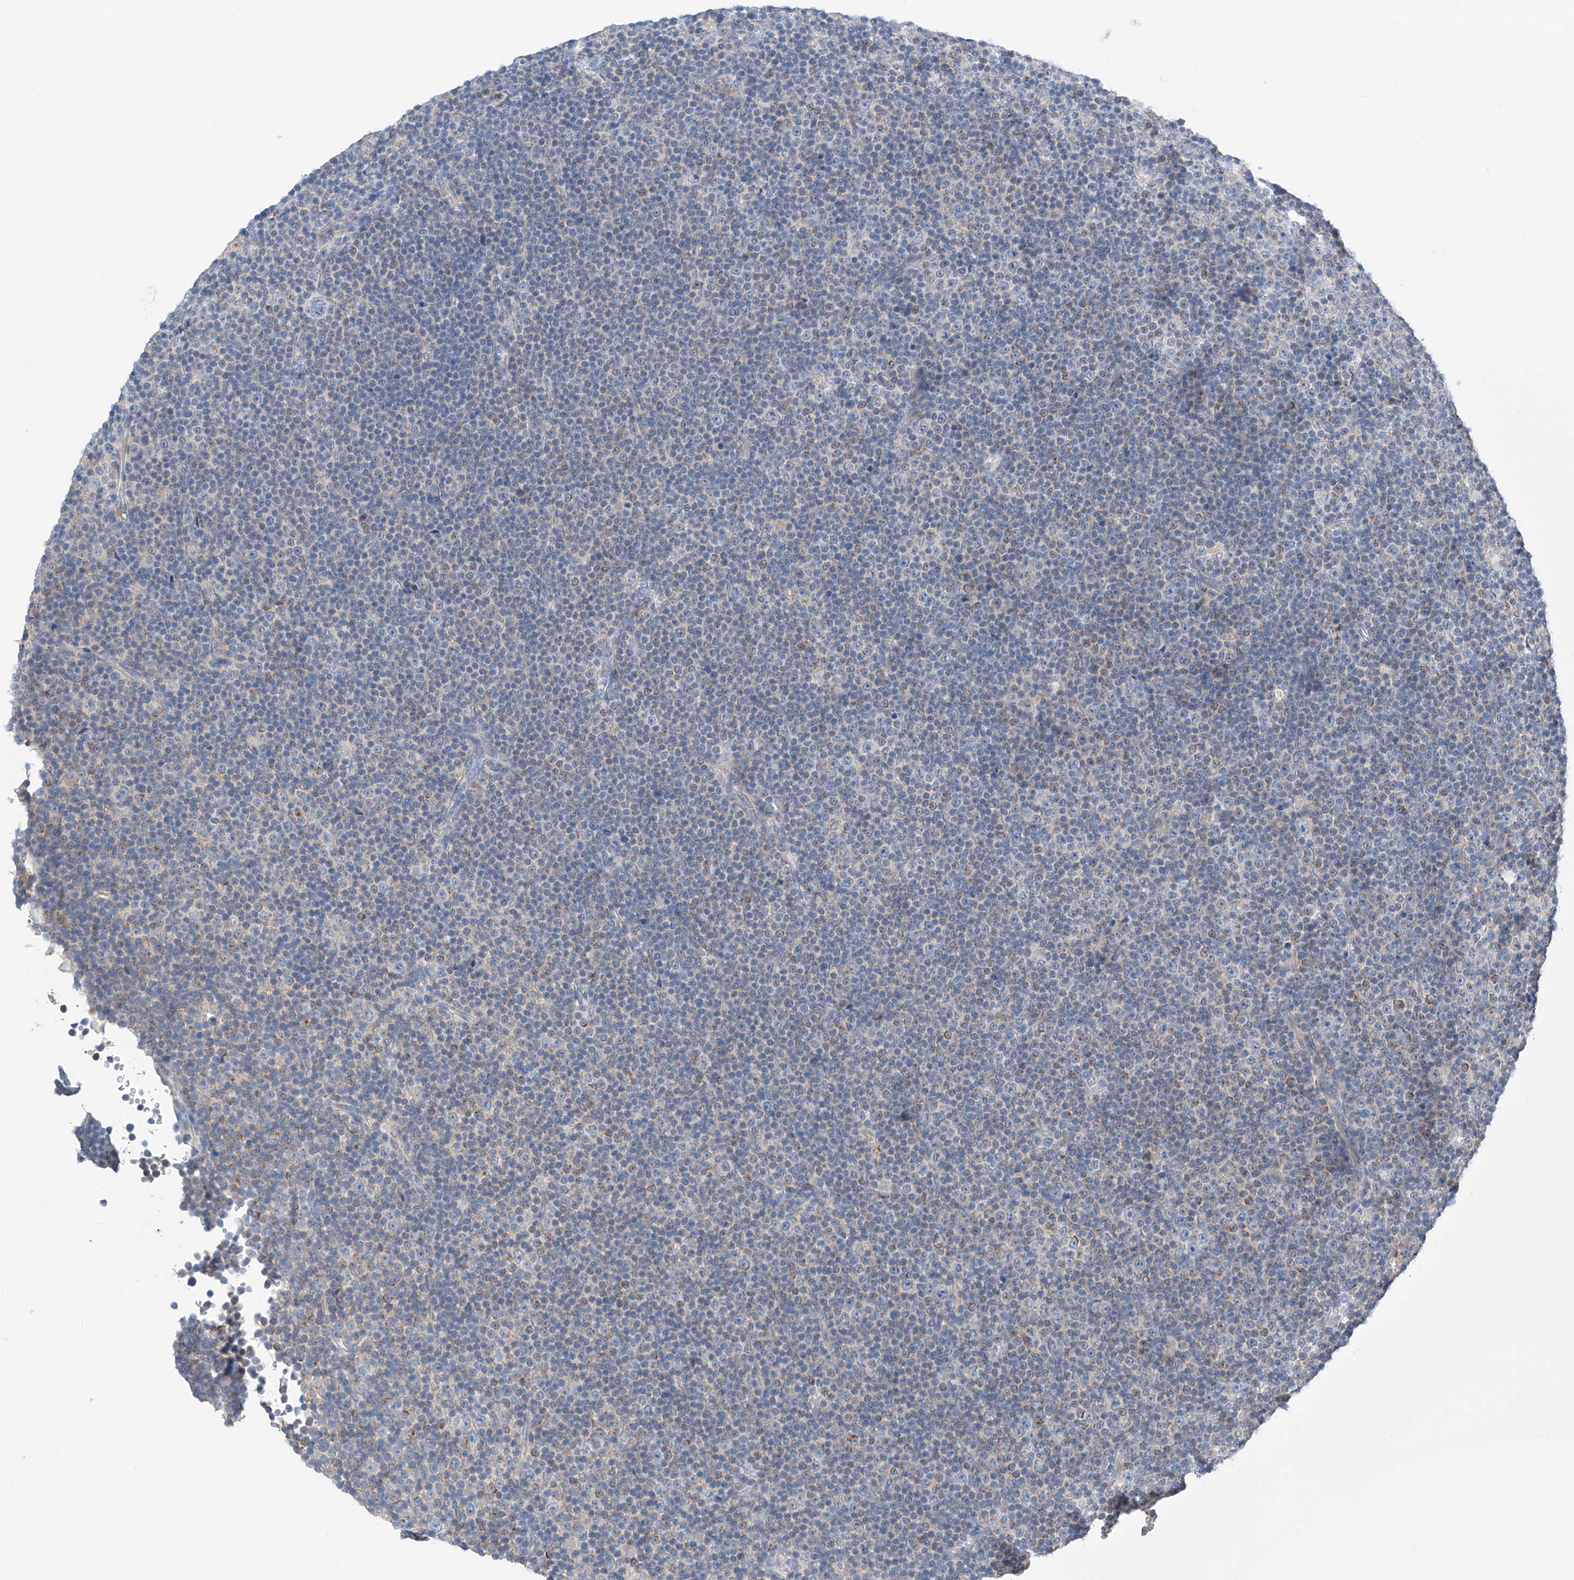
{"staining": {"intensity": "weak", "quantity": "25%-75%", "location": "cytoplasmic/membranous"}, "tissue": "lymphoma", "cell_type": "Tumor cells", "image_type": "cancer", "snomed": [{"axis": "morphology", "description": "Malignant lymphoma, non-Hodgkin's type, Low grade"}, {"axis": "topography", "description": "Lymph node"}], "caption": "Lymphoma stained for a protein (brown) demonstrates weak cytoplasmic/membranous positive positivity in approximately 25%-75% of tumor cells.", "gene": "GPC4", "patient": {"sex": "female", "age": 67}}